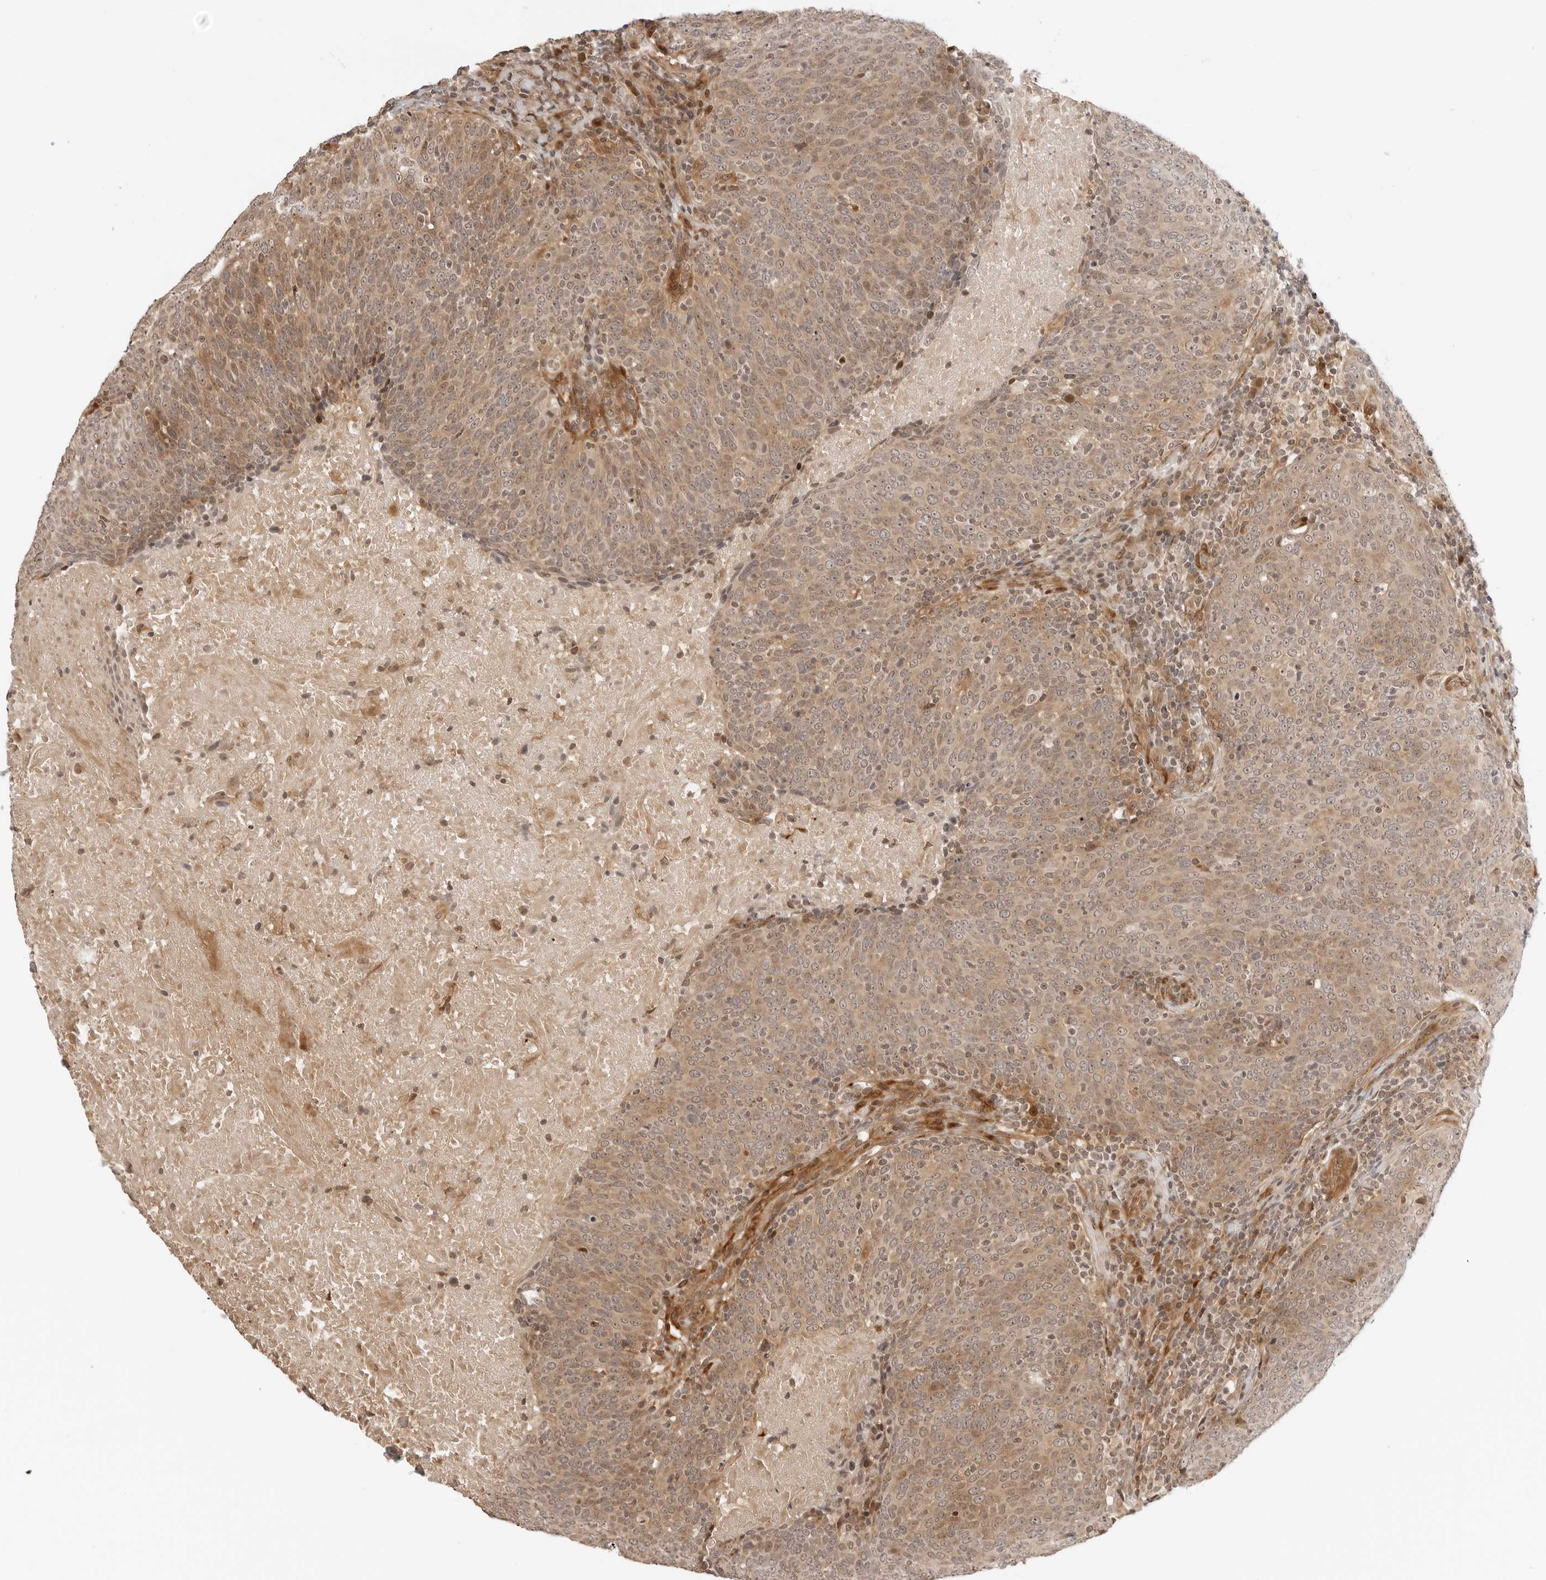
{"staining": {"intensity": "weak", "quantity": ">75%", "location": "cytoplasmic/membranous,nuclear"}, "tissue": "head and neck cancer", "cell_type": "Tumor cells", "image_type": "cancer", "snomed": [{"axis": "morphology", "description": "Squamous cell carcinoma, NOS"}, {"axis": "morphology", "description": "Squamous cell carcinoma, metastatic, NOS"}, {"axis": "topography", "description": "Lymph node"}, {"axis": "topography", "description": "Head-Neck"}], "caption": "High-power microscopy captured an immunohistochemistry photomicrograph of head and neck cancer (squamous cell carcinoma), revealing weak cytoplasmic/membranous and nuclear expression in approximately >75% of tumor cells.", "gene": "GEM", "patient": {"sex": "male", "age": 62}}